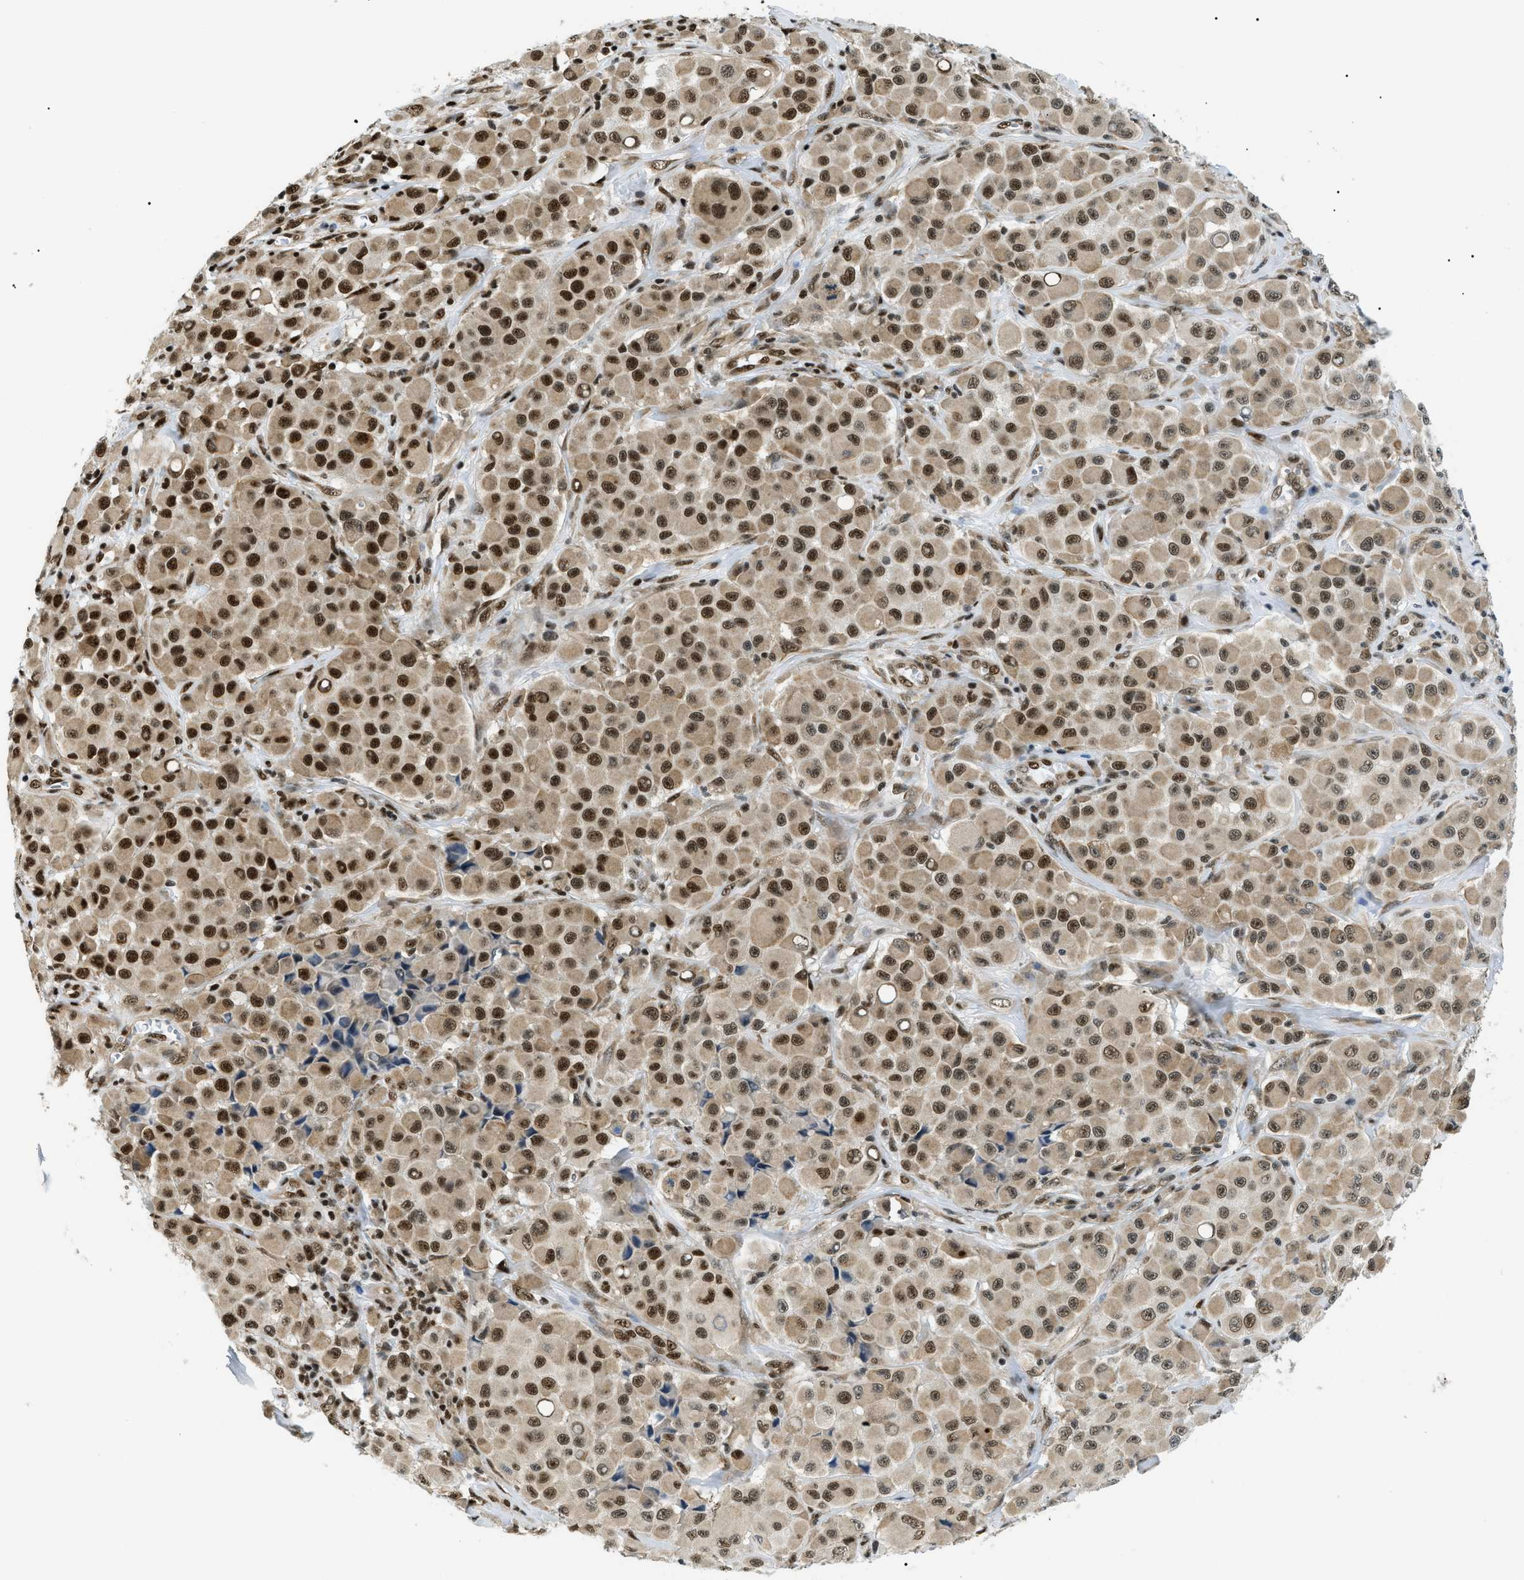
{"staining": {"intensity": "strong", "quantity": ">75%", "location": "cytoplasmic/membranous,nuclear"}, "tissue": "melanoma", "cell_type": "Tumor cells", "image_type": "cancer", "snomed": [{"axis": "morphology", "description": "Malignant melanoma, NOS"}, {"axis": "topography", "description": "Skin"}], "caption": "A high amount of strong cytoplasmic/membranous and nuclear expression is seen in about >75% of tumor cells in melanoma tissue.", "gene": "CWC25", "patient": {"sex": "male", "age": 84}}